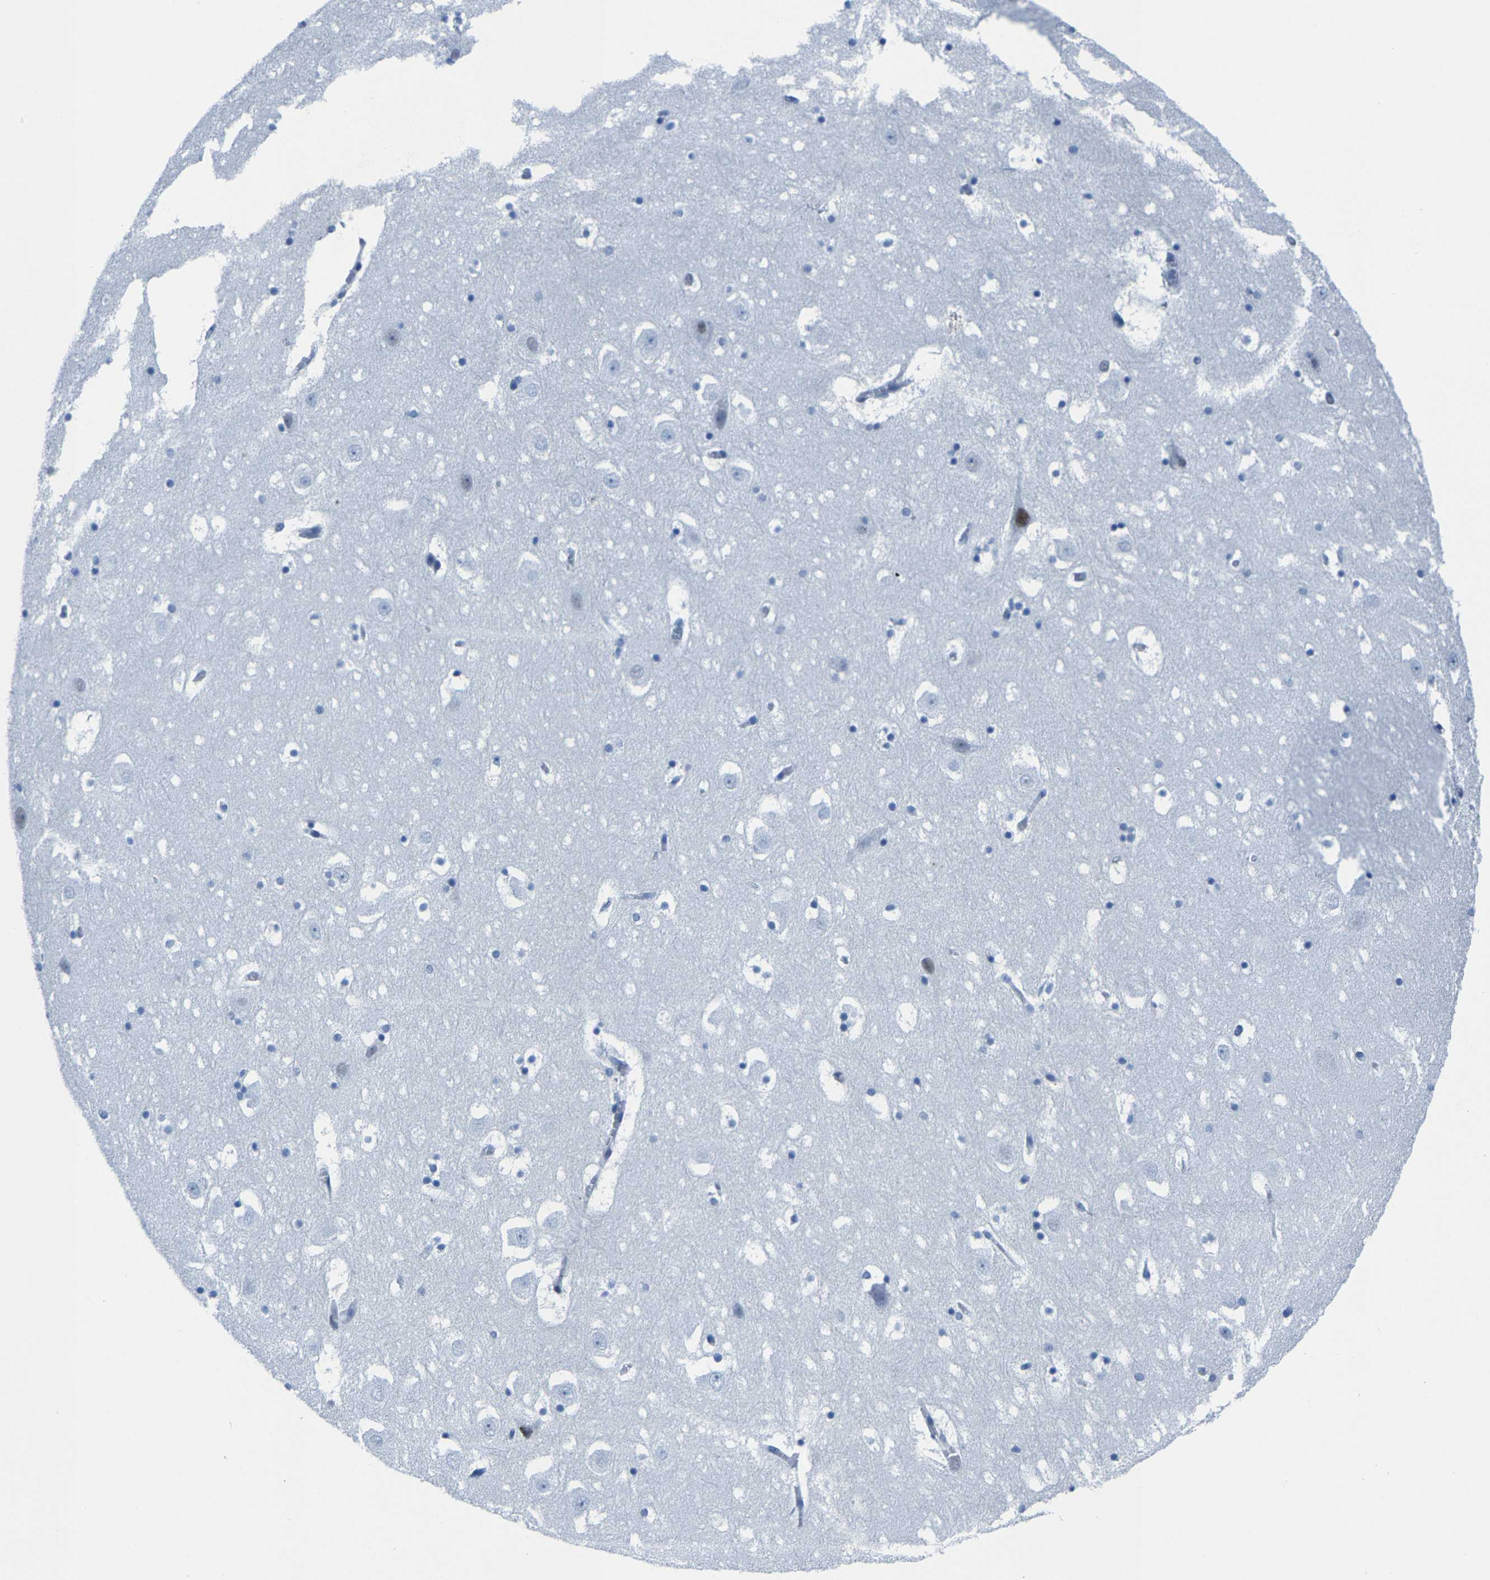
{"staining": {"intensity": "negative", "quantity": "none", "location": "none"}, "tissue": "hippocampus", "cell_type": "Glial cells", "image_type": "normal", "snomed": [{"axis": "morphology", "description": "Normal tissue, NOS"}, {"axis": "topography", "description": "Hippocampus"}], "caption": "This is a micrograph of IHC staining of normal hippocampus, which shows no expression in glial cells. (Stains: DAB (3,3'-diaminobenzidine) IHC with hematoxylin counter stain, Microscopy: brightfield microscopy at high magnification).", "gene": "SSH3", "patient": {"sex": "male", "age": 45}}